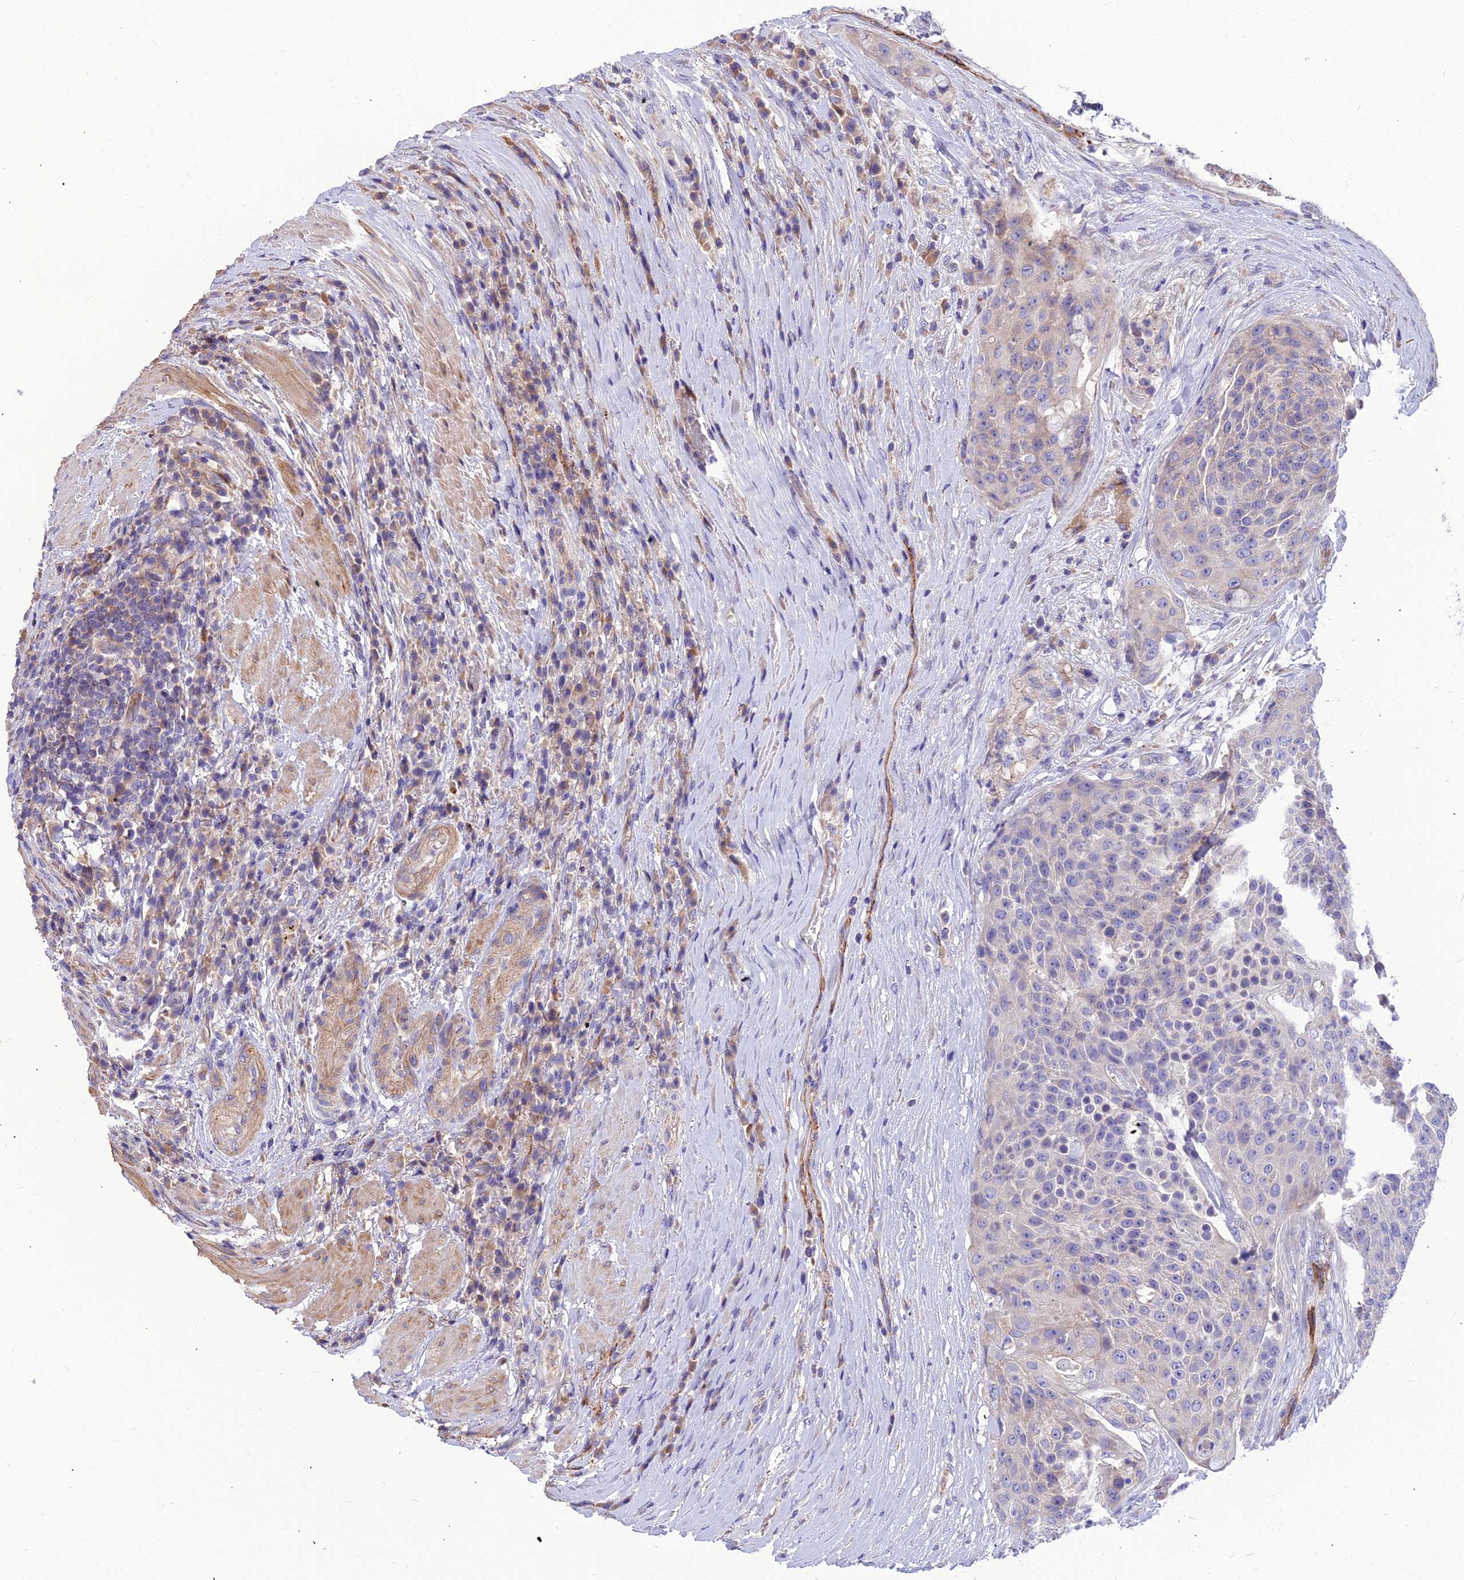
{"staining": {"intensity": "negative", "quantity": "none", "location": "none"}, "tissue": "urothelial cancer", "cell_type": "Tumor cells", "image_type": "cancer", "snomed": [{"axis": "morphology", "description": "Urothelial carcinoma, High grade"}, {"axis": "topography", "description": "Urinary bladder"}], "caption": "Immunohistochemistry (IHC) of urothelial cancer displays no staining in tumor cells.", "gene": "ASPHD1", "patient": {"sex": "female", "age": 63}}